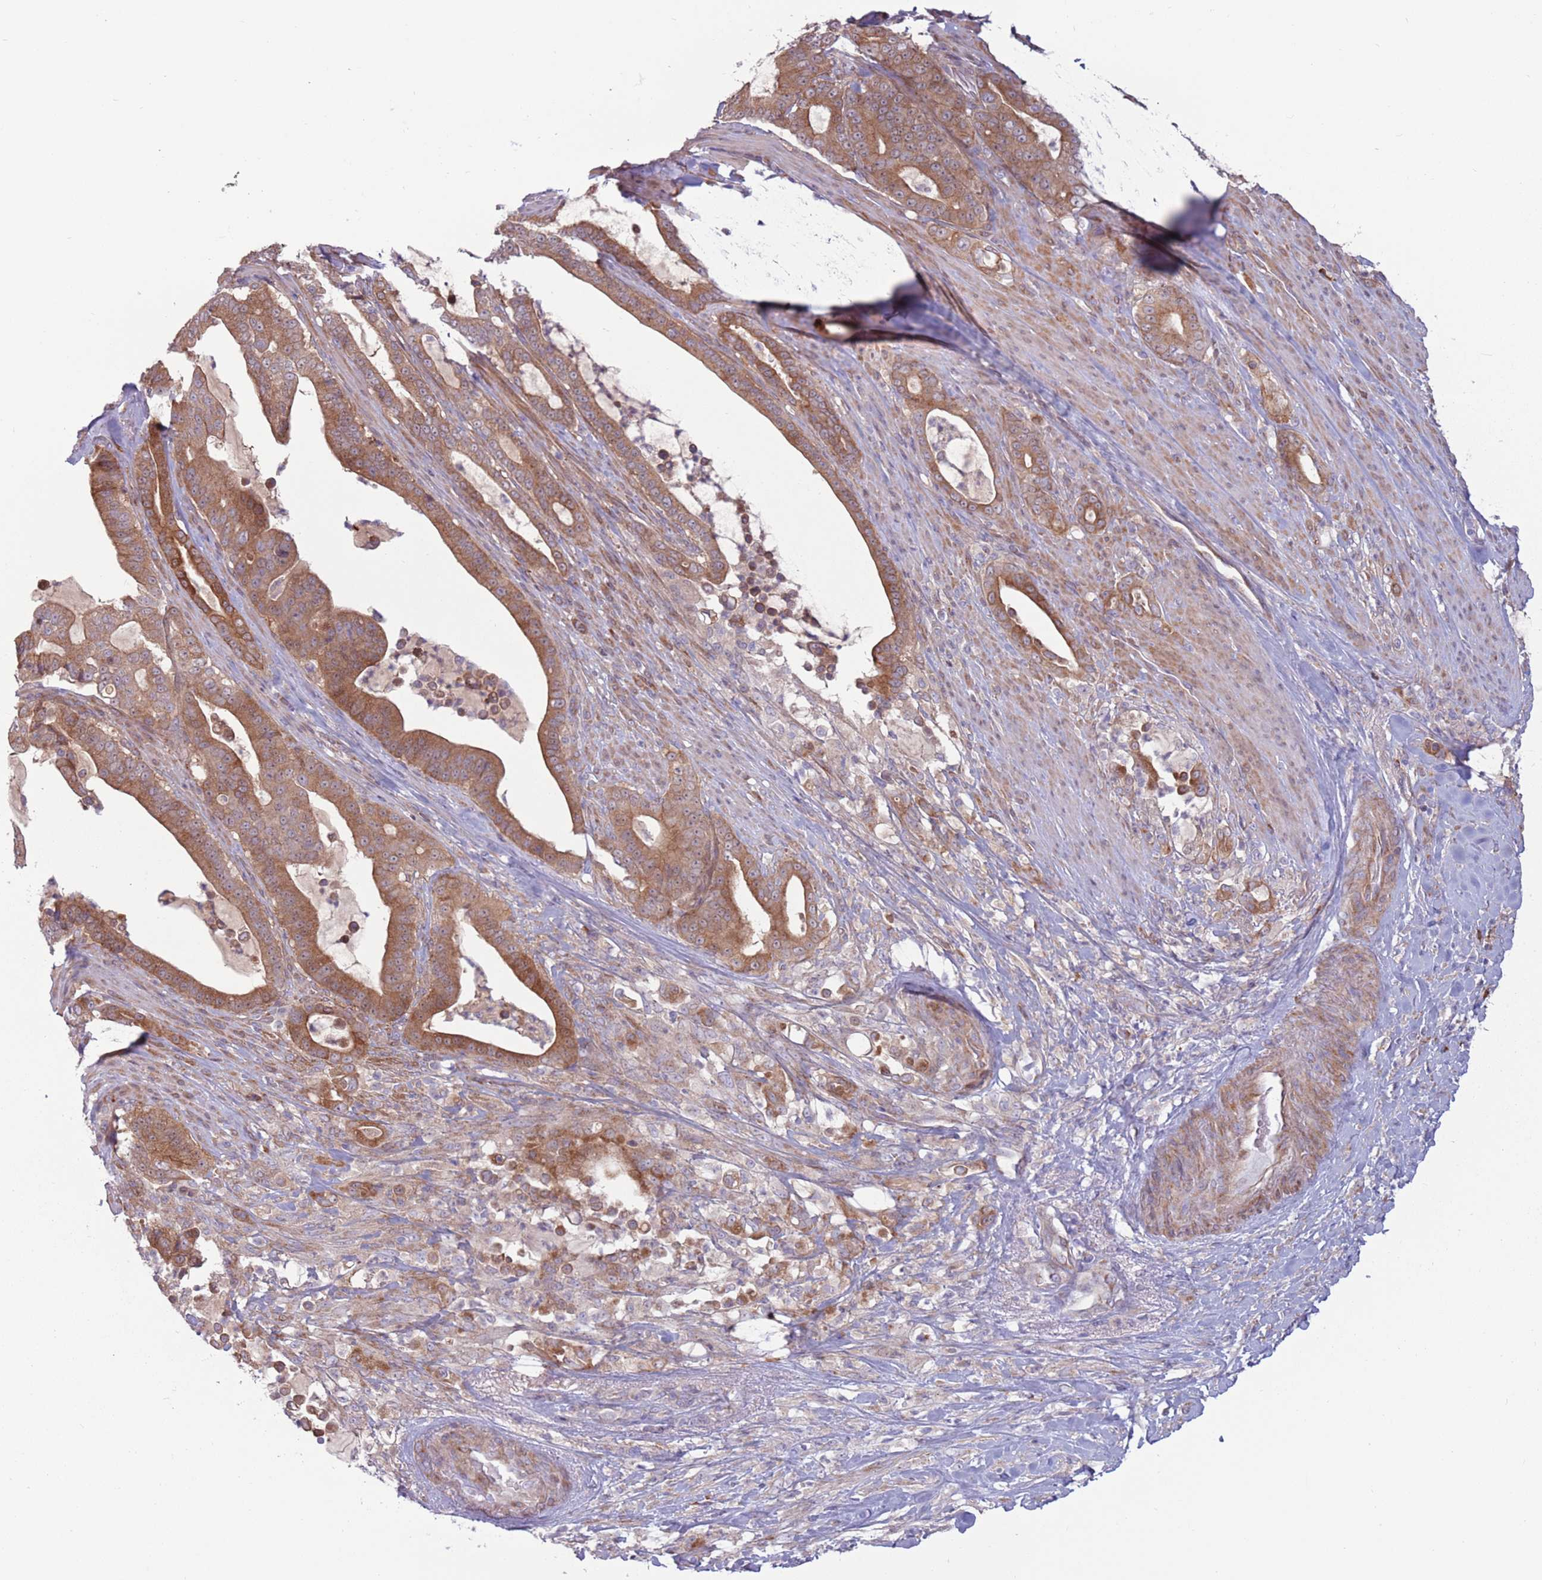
{"staining": {"intensity": "moderate", "quantity": ">75%", "location": "cytoplasmic/membranous"}, "tissue": "pancreatic cancer", "cell_type": "Tumor cells", "image_type": "cancer", "snomed": [{"axis": "morphology", "description": "Adenocarcinoma, NOS"}, {"axis": "topography", "description": "Pancreas"}], "caption": "This is a photomicrograph of immunohistochemistry staining of pancreatic adenocarcinoma, which shows moderate expression in the cytoplasmic/membranous of tumor cells.", "gene": "CCDC150", "patient": {"sex": "male", "age": 63}}